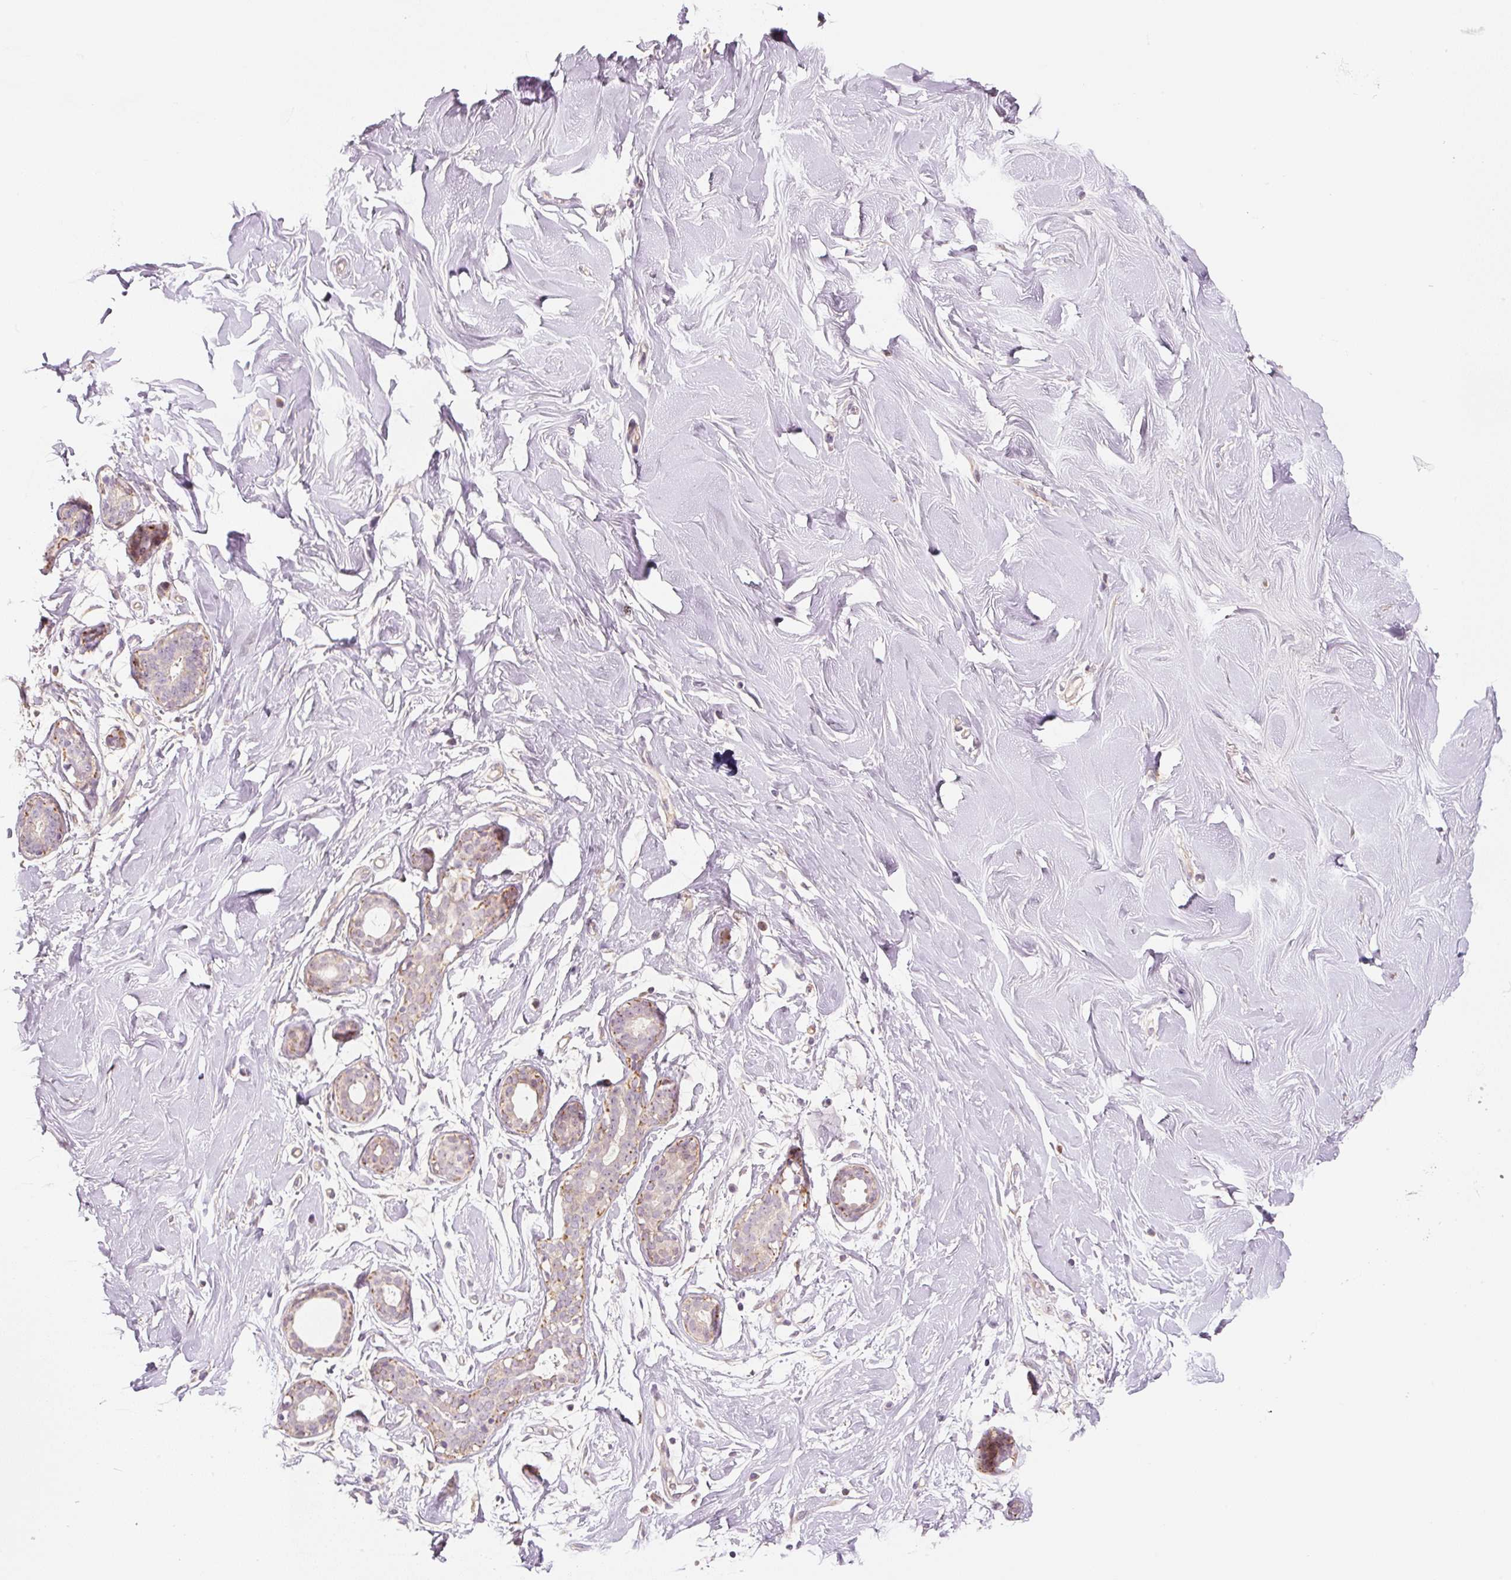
{"staining": {"intensity": "negative", "quantity": "none", "location": "none"}, "tissue": "breast", "cell_type": "Adipocytes", "image_type": "normal", "snomed": [{"axis": "morphology", "description": "Normal tissue, NOS"}, {"axis": "topography", "description": "Breast"}], "caption": "Immunohistochemistry (IHC) photomicrograph of benign breast: human breast stained with DAB displays no significant protein staining in adipocytes.", "gene": "PWWP3B", "patient": {"sex": "female", "age": 27}}